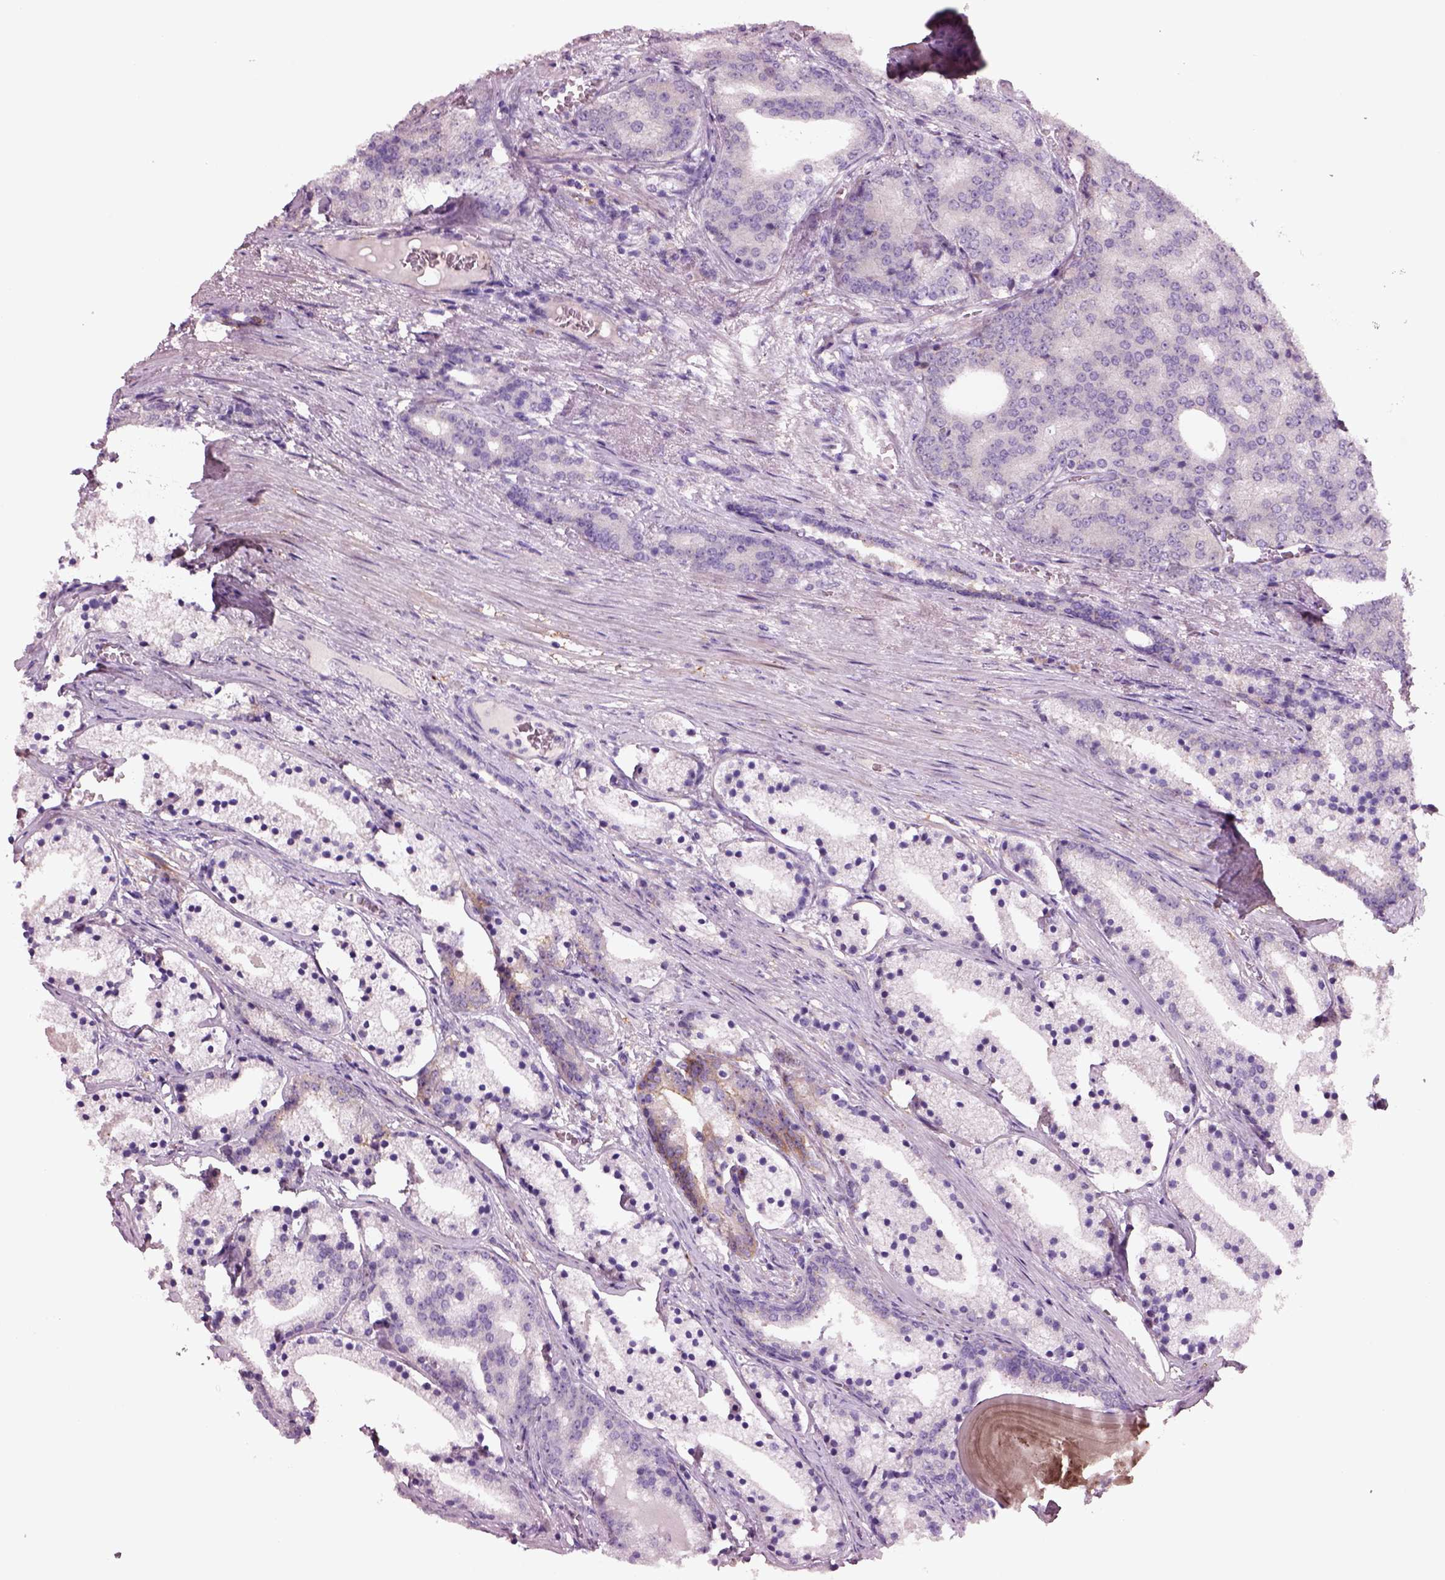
{"staining": {"intensity": "negative", "quantity": "none", "location": "none"}, "tissue": "prostate cancer", "cell_type": "Tumor cells", "image_type": "cancer", "snomed": [{"axis": "morphology", "description": "Adenocarcinoma, NOS"}, {"axis": "topography", "description": "Prostate"}], "caption": "IHC of adenocarcinoma (prostate) shows no staining in tumor cells. (DAB (3,3'-diaminobenzidine) immunohistochemistry, high magnification).", "gene": "PLPP7", "patient": {"sex": "male", "age": 69}}